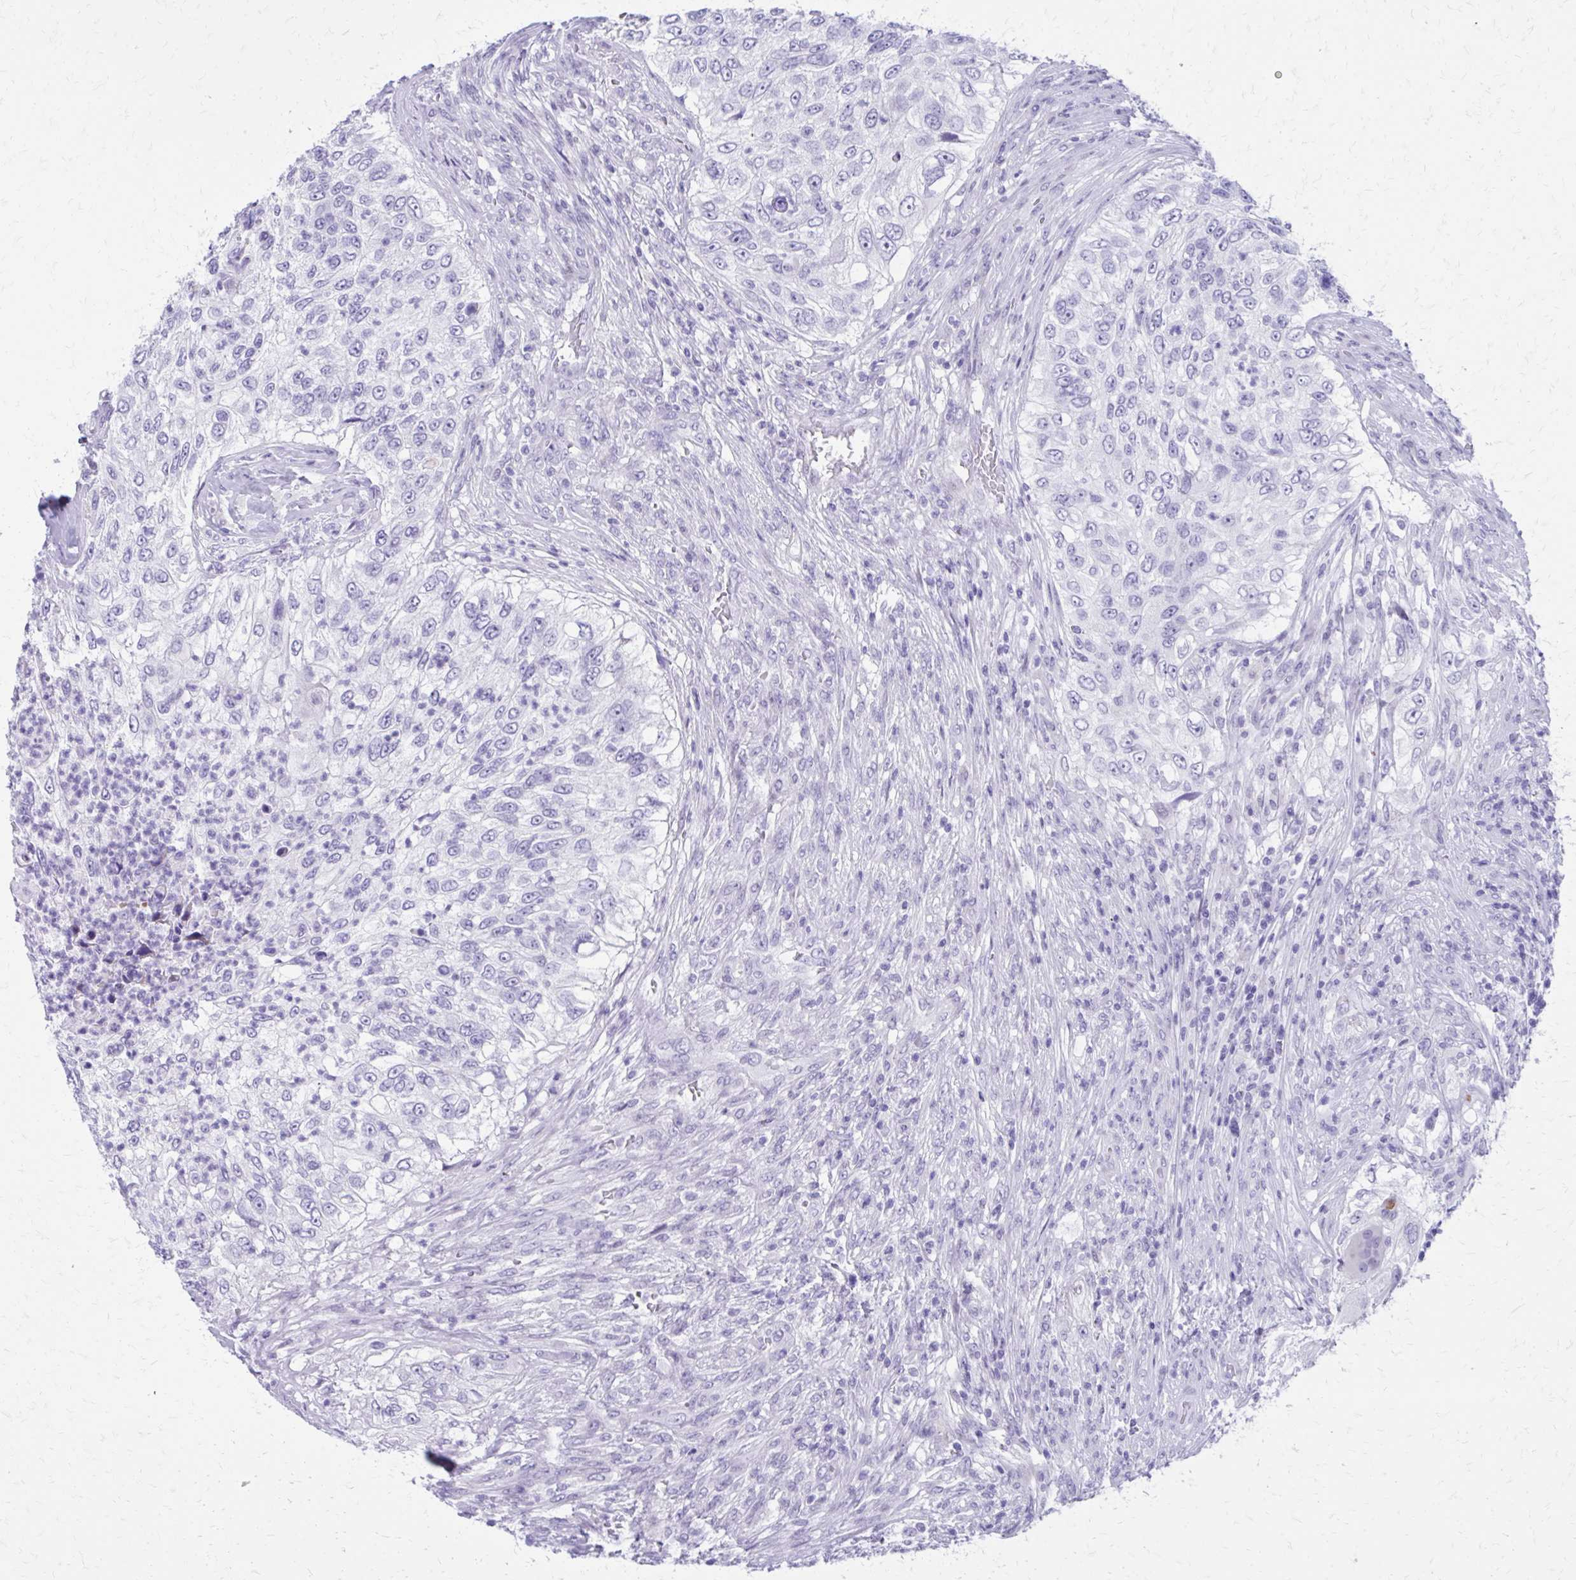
{"staining": {"intensity": "negative", "quantity": "none", "location": "none"}, "tissue": "urothelial cancer", "cell_type": "Tumor cells", "image_type": "cancer", "snomed": [{"axis": "morphology", "description": "Urothelial carcinoma, High grade"}, {"axis": "topography", "description": "Urinary bladder"}], "caption": "IHC of human urothelial cancer shows no positivity in tumor cells.", "gene": "LCN15", "patient": {"sex": "female", "age": 60}}